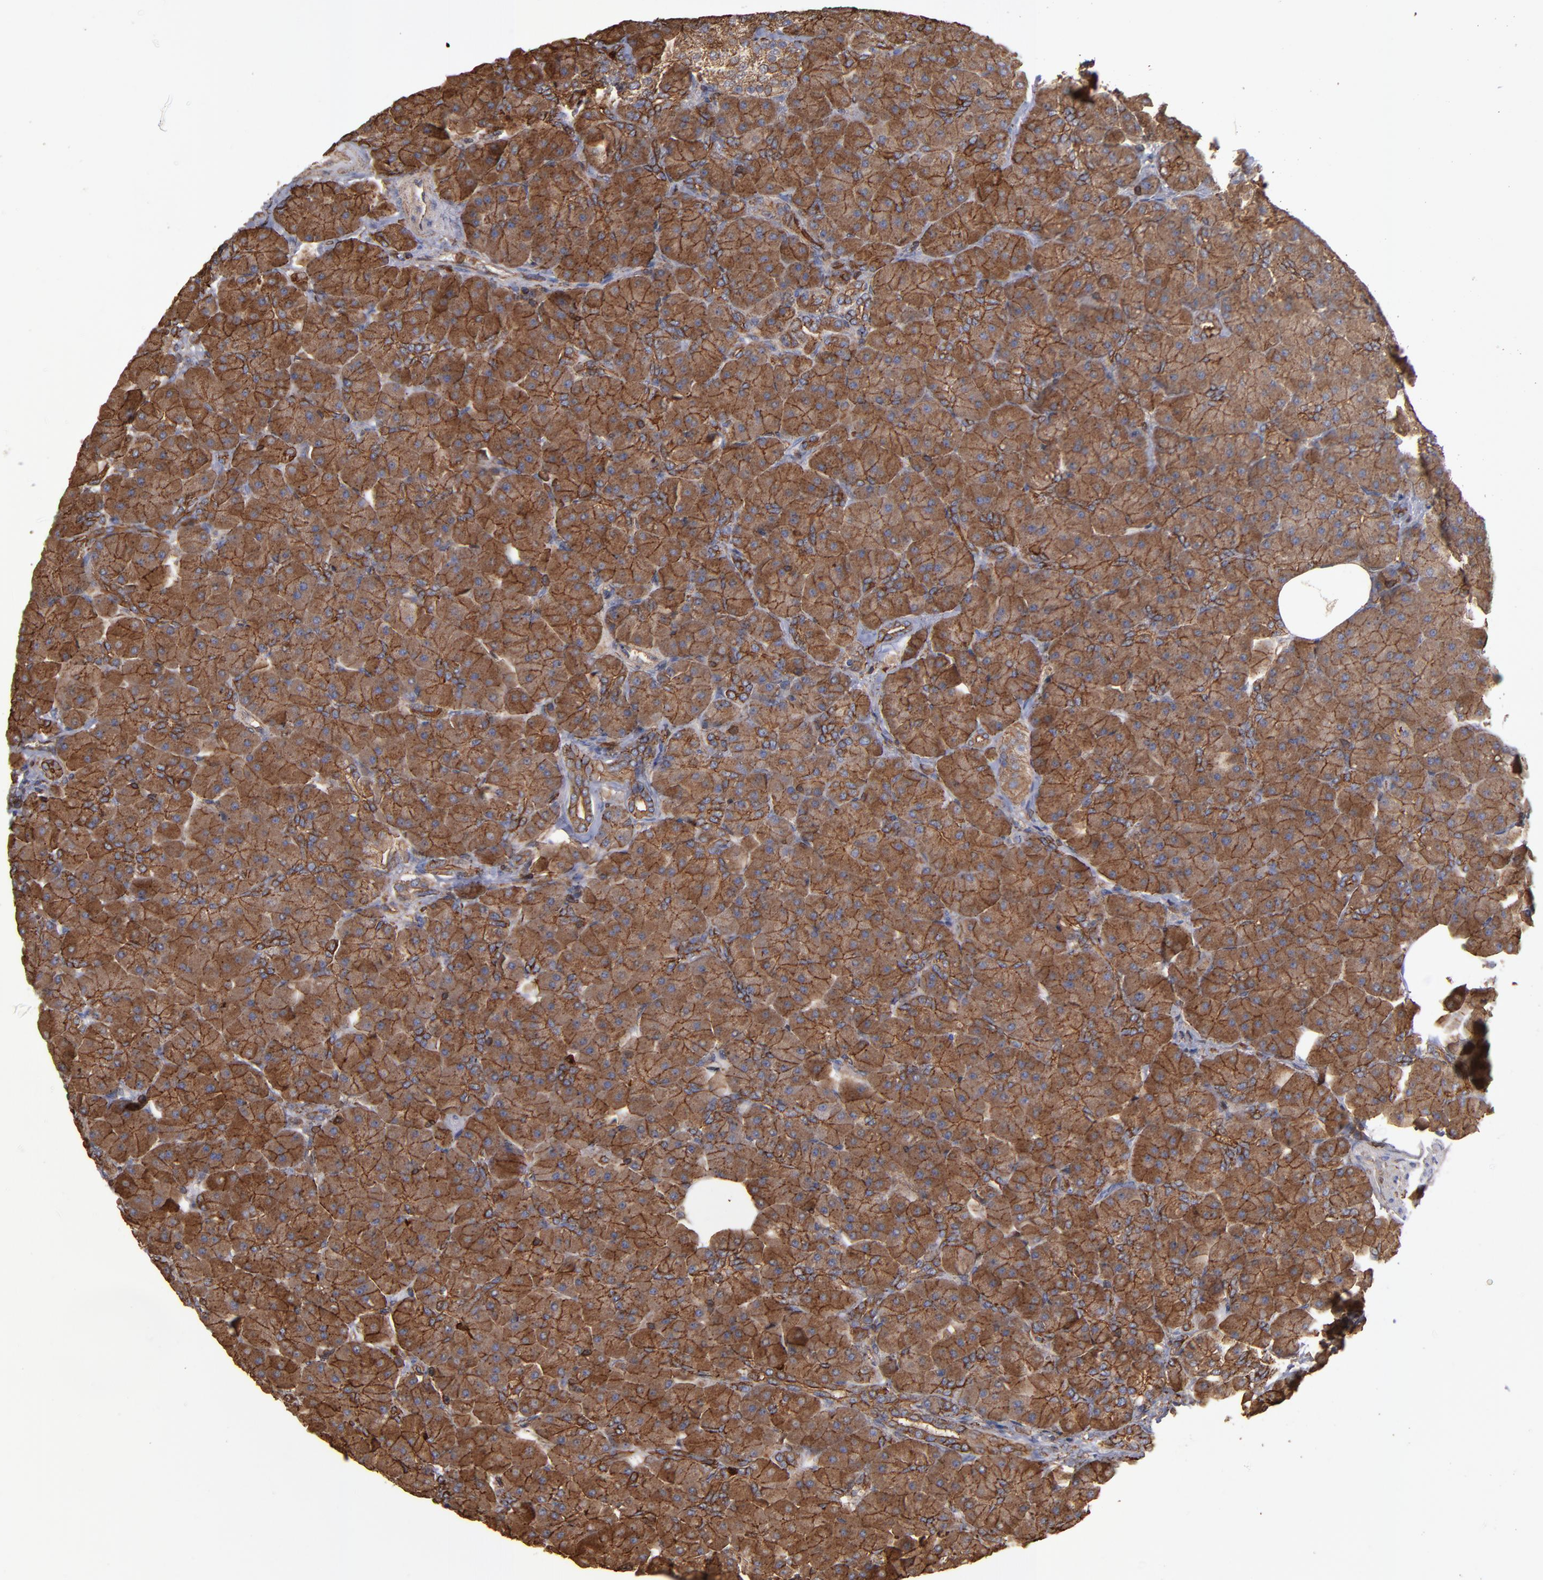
{"staining": {"intensity": "moderate", "quantity": ">75%", "location": "cytoplasmic/membranous"}, "tissue": "pancreas", "cell_type": "Exocrine glandular cells", "image_type": "normal", "snomed": [{"axis": "morphology", "description": "Normal tissue, NOS"}, {"axis": "topography", "description": "Pancreas"}], "caption": "This micrograph demonstrates immunohistochemistry staining of normal human pancreas, with medium moderate cytoplasmic/membranous expression in approximately >75% of exocrine glandular cells.", "gene": "ACTN4", "patient": {"sex": "male", "age": 66}}